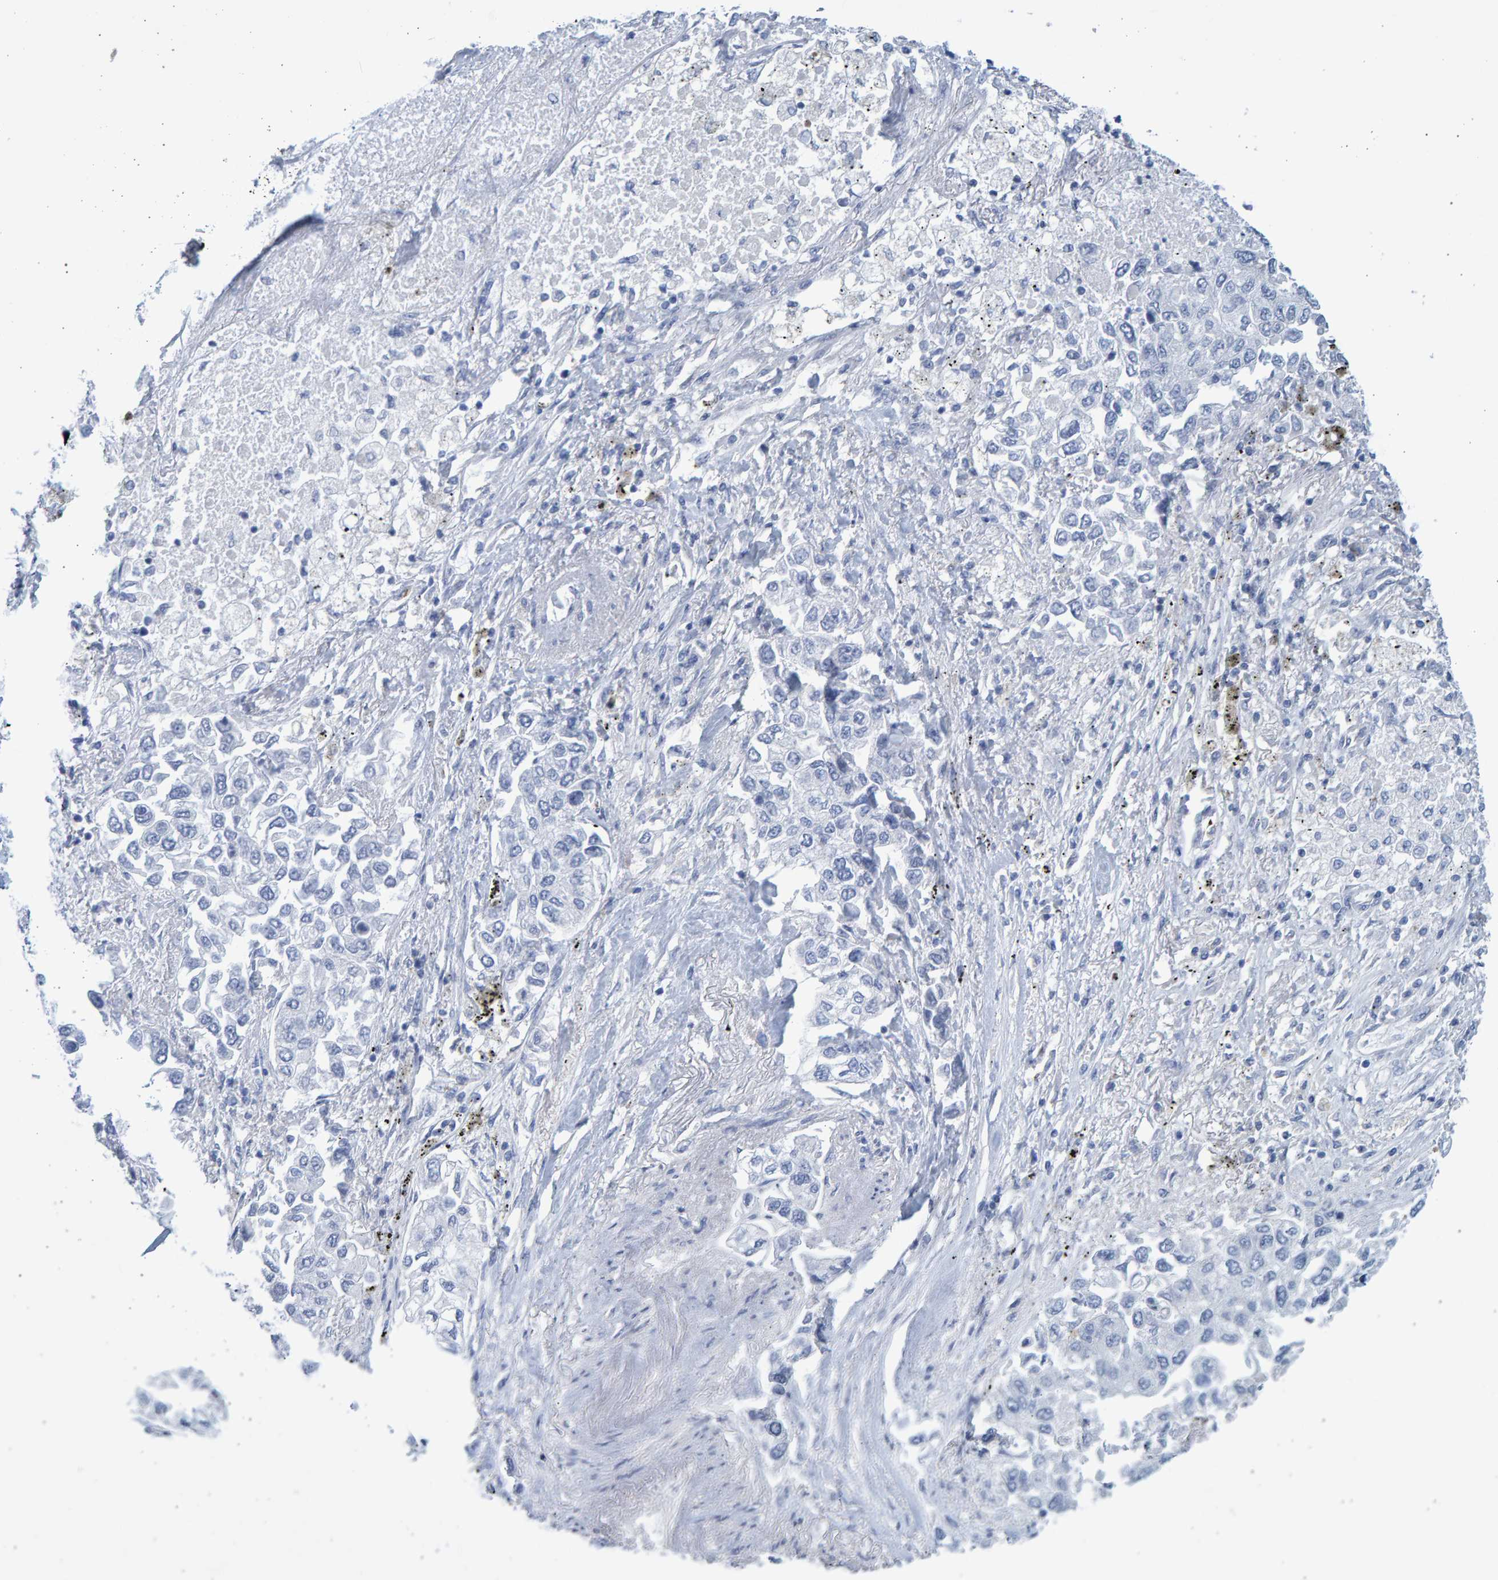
{"staining": {"intensity": "negative", "quantity": "none", "location": "none"}, "tissue": "lung cancer", "cell_type": "Tumor cells", "image_type": "cancer", "snomed": [{"axis": "morphology", "description": "Inflammation, NOS"}, {"axis": "morphology", "description": "Adenocarcinoma, NOS"}, {"axis": "topography", "description": "Lung"}], "caption": "The IHC photomicrograph has no significant staining in tumor cells of lung cancer tissue.", "gene": "SLC34A3", "patient": {"sex": "male", "age": 63}}